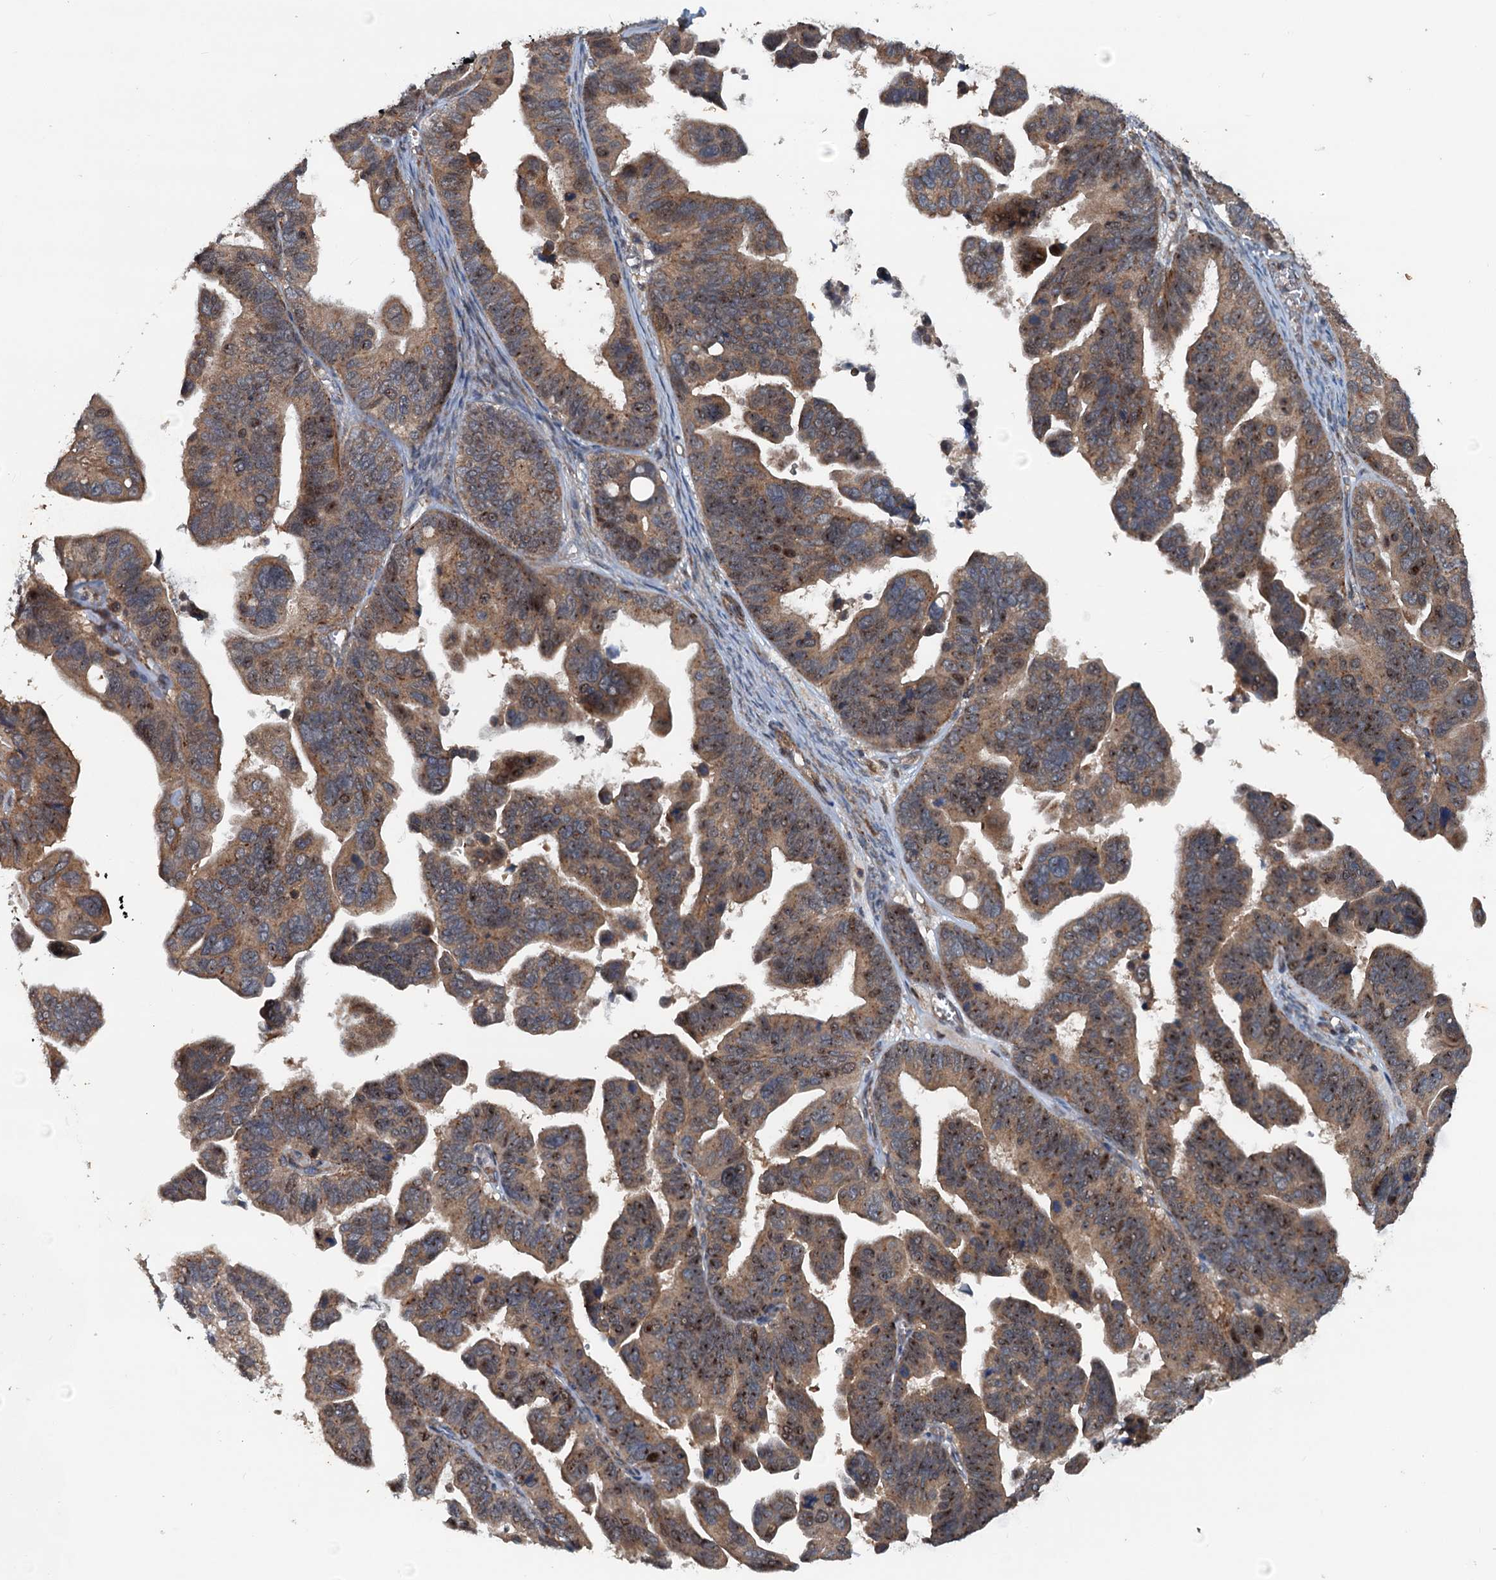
{"staining": {"intensity": "moderate", "quantity": ">75%", "location": "cytoplasmic/membranous,nuclear"}, "tissue": "ovarian cancer", "cell_type": "Tumor cells", "image_type": "cancer", "snomed": [{"axis": "morphology", "description": "Cystadenocarcinoma, serous, NOS"}, {"axis": "topography", "description": "Ovary"}], "caption": "Protein positivity by IHC exhibits moderate cytoplasmic/membranous and nuclear expression in approximately >75% of tumor cells in serous cystadenocarcinoma (ovarian).", "gene": "TEDC1", "patient": {"sex": "female", "age": 56}}